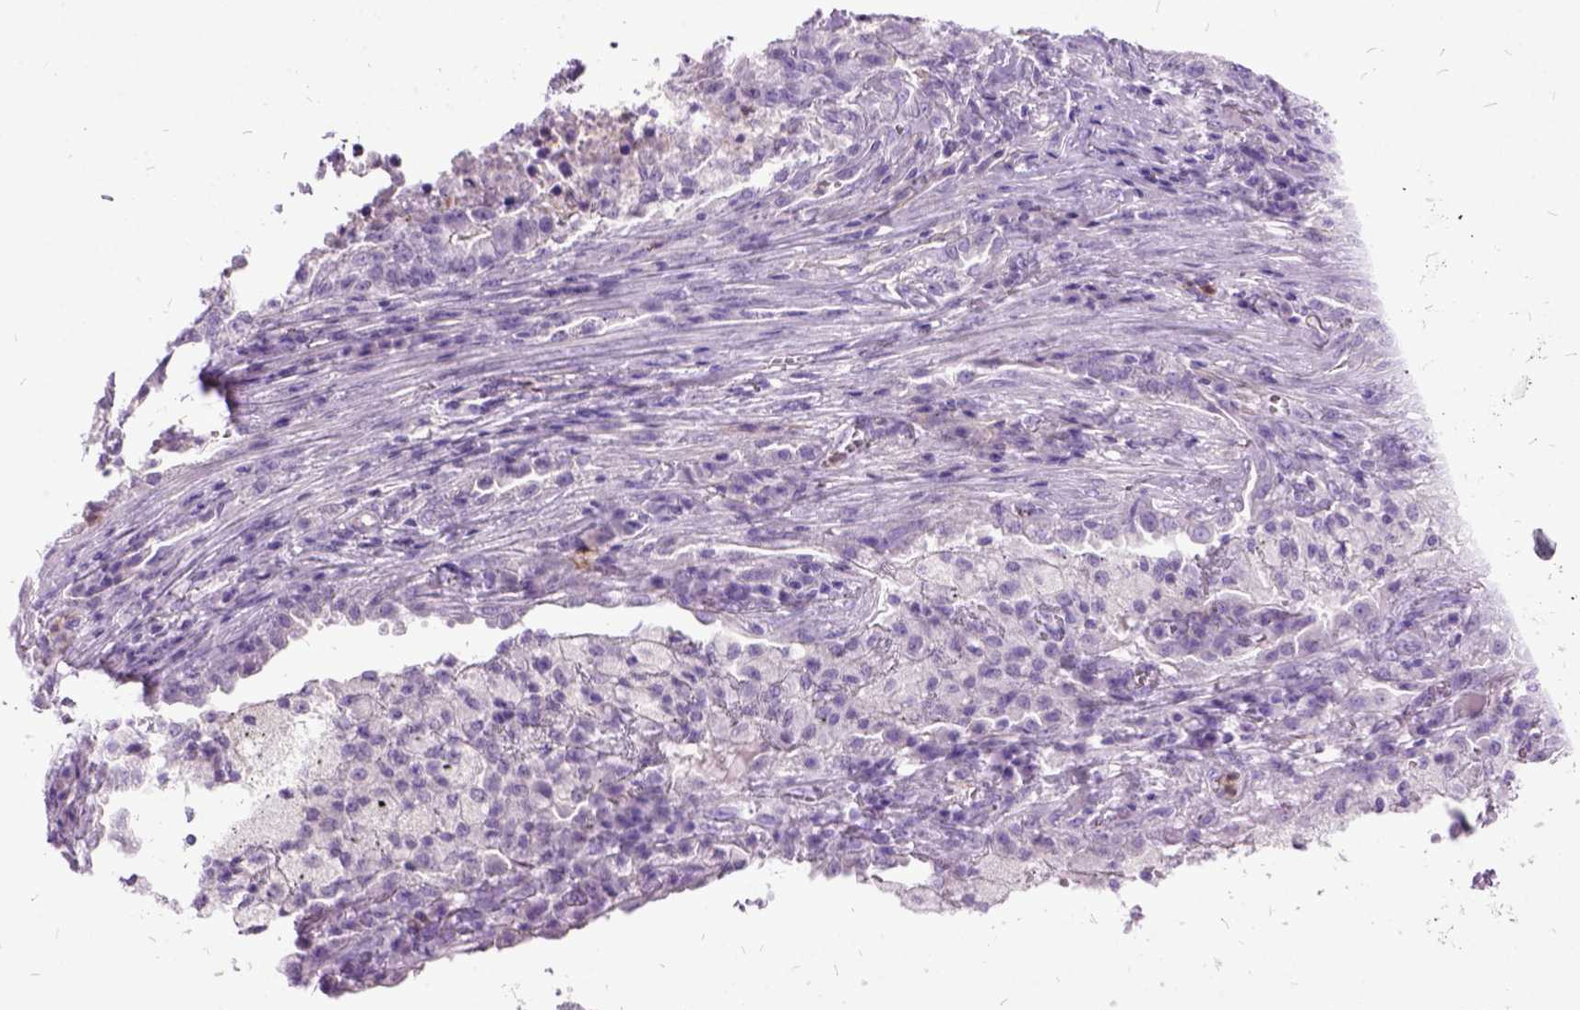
{"staining": {"intensity": "negative", "quantity": "none", "location": "none"}, "tissue": "lung cancer", "cell_type": "Tumor cells", "image_type": "cancer", "snomed": [{"axis": "morphology", "description": "Adenocarcinoma, NOS"}, {"axis": "topography", "description": "Lung"}], "caption": "The micrograph reveals no significant expression in tumor cells of lung cancer.", "gene": "MME", "patient": {"sex": "male", "age": 57}}